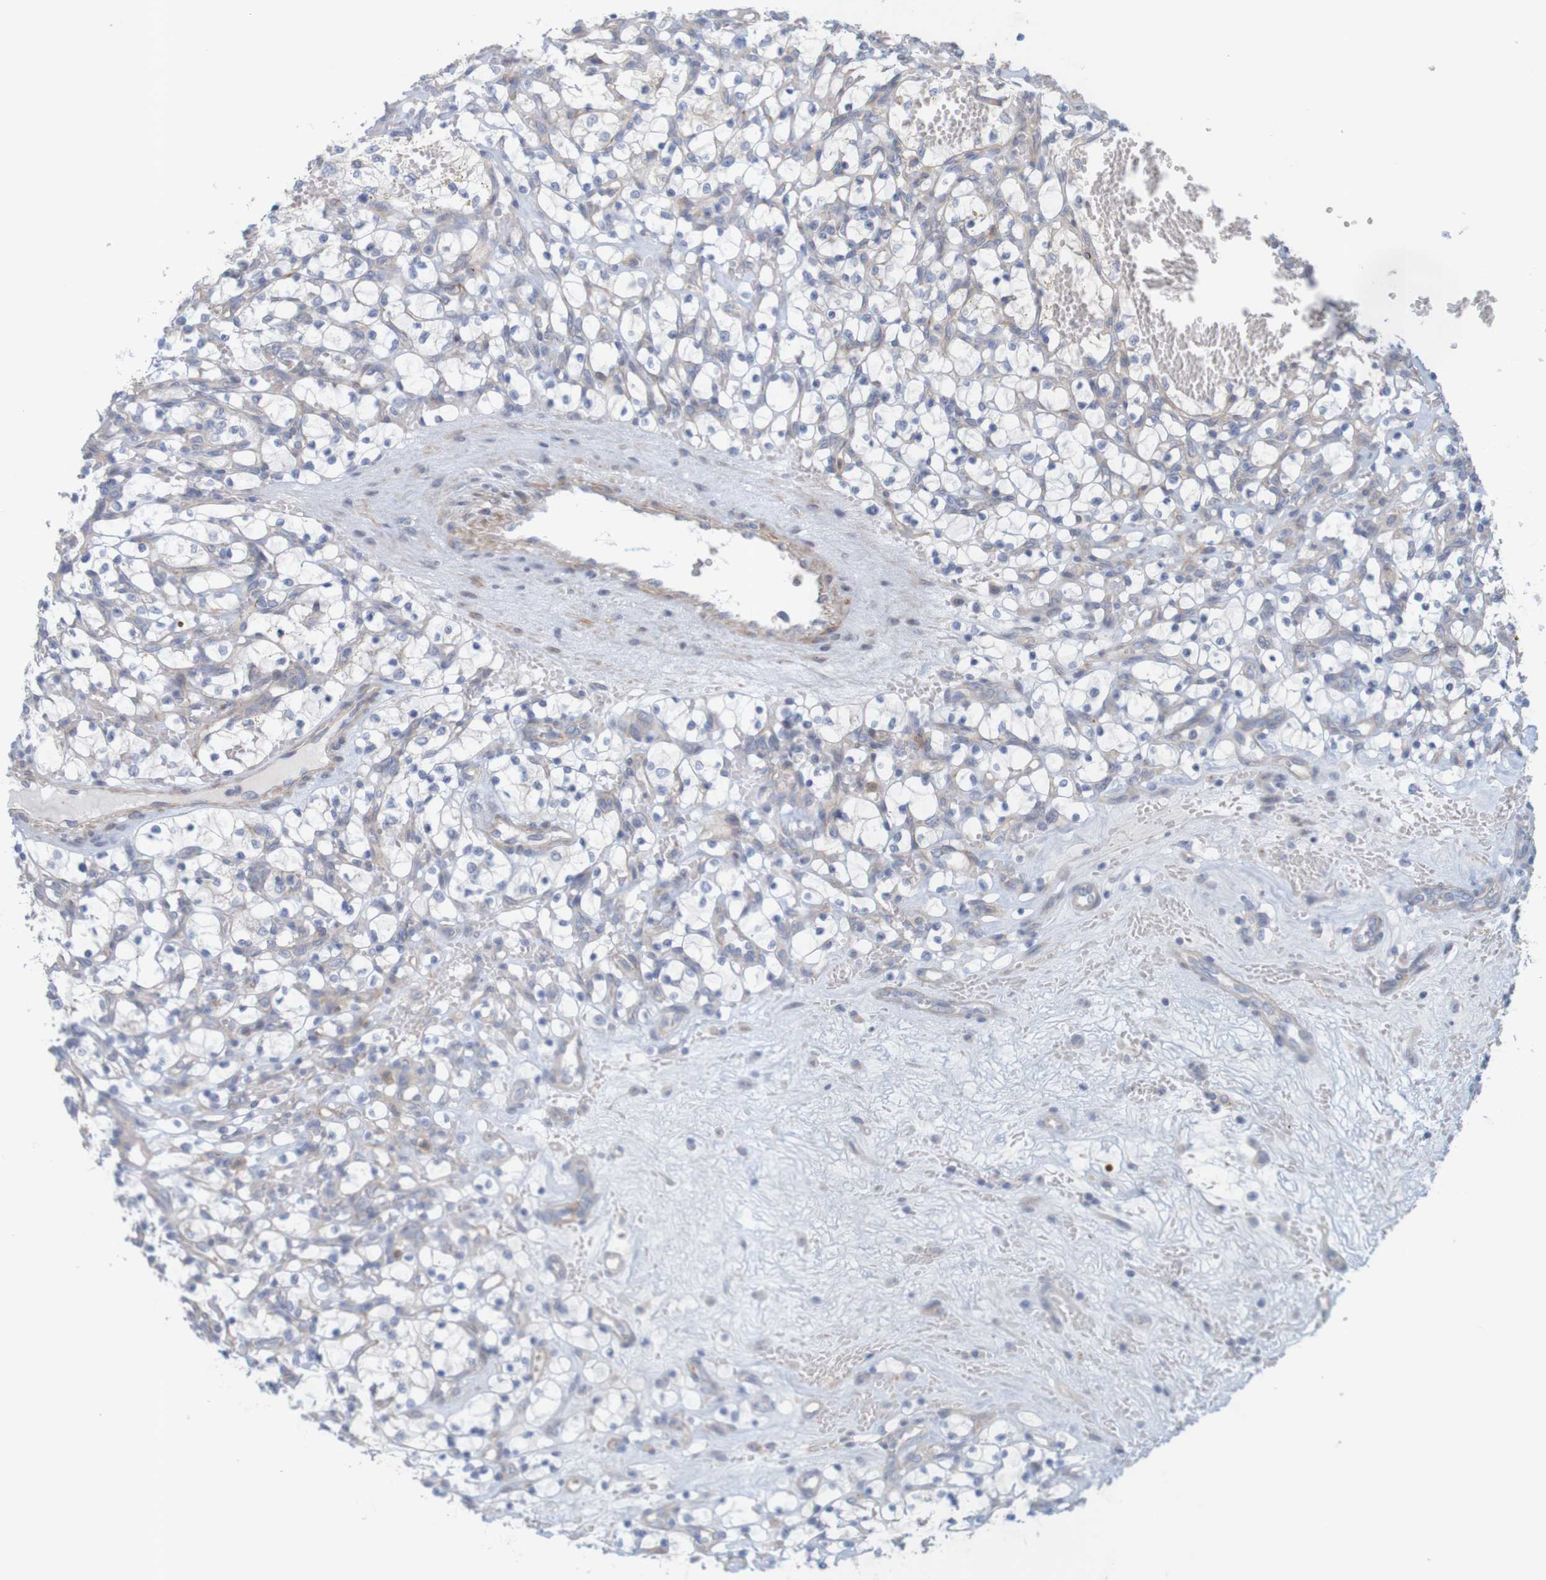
{"staining": {"intensity": "negative", "quantity": "none", "location": "none"}, "tissue": "renal cancer", "cell_type": "Tumor cells", "image_type": "cancer", "snomed": [{"axis": "morphology", "description": "Adenocarcinoma, NOS"}, {"axis": "topography", "description": "Kidney"}], "caption": "Immunohistochemistry image of neoplastic tissue: renal cancer stained with DAB (3,3'-diaminobenzidine) displays no significant protein positivity in tumor cells.", "gene": "KRT23", "patient": {"sex": "female", "age": 69}}